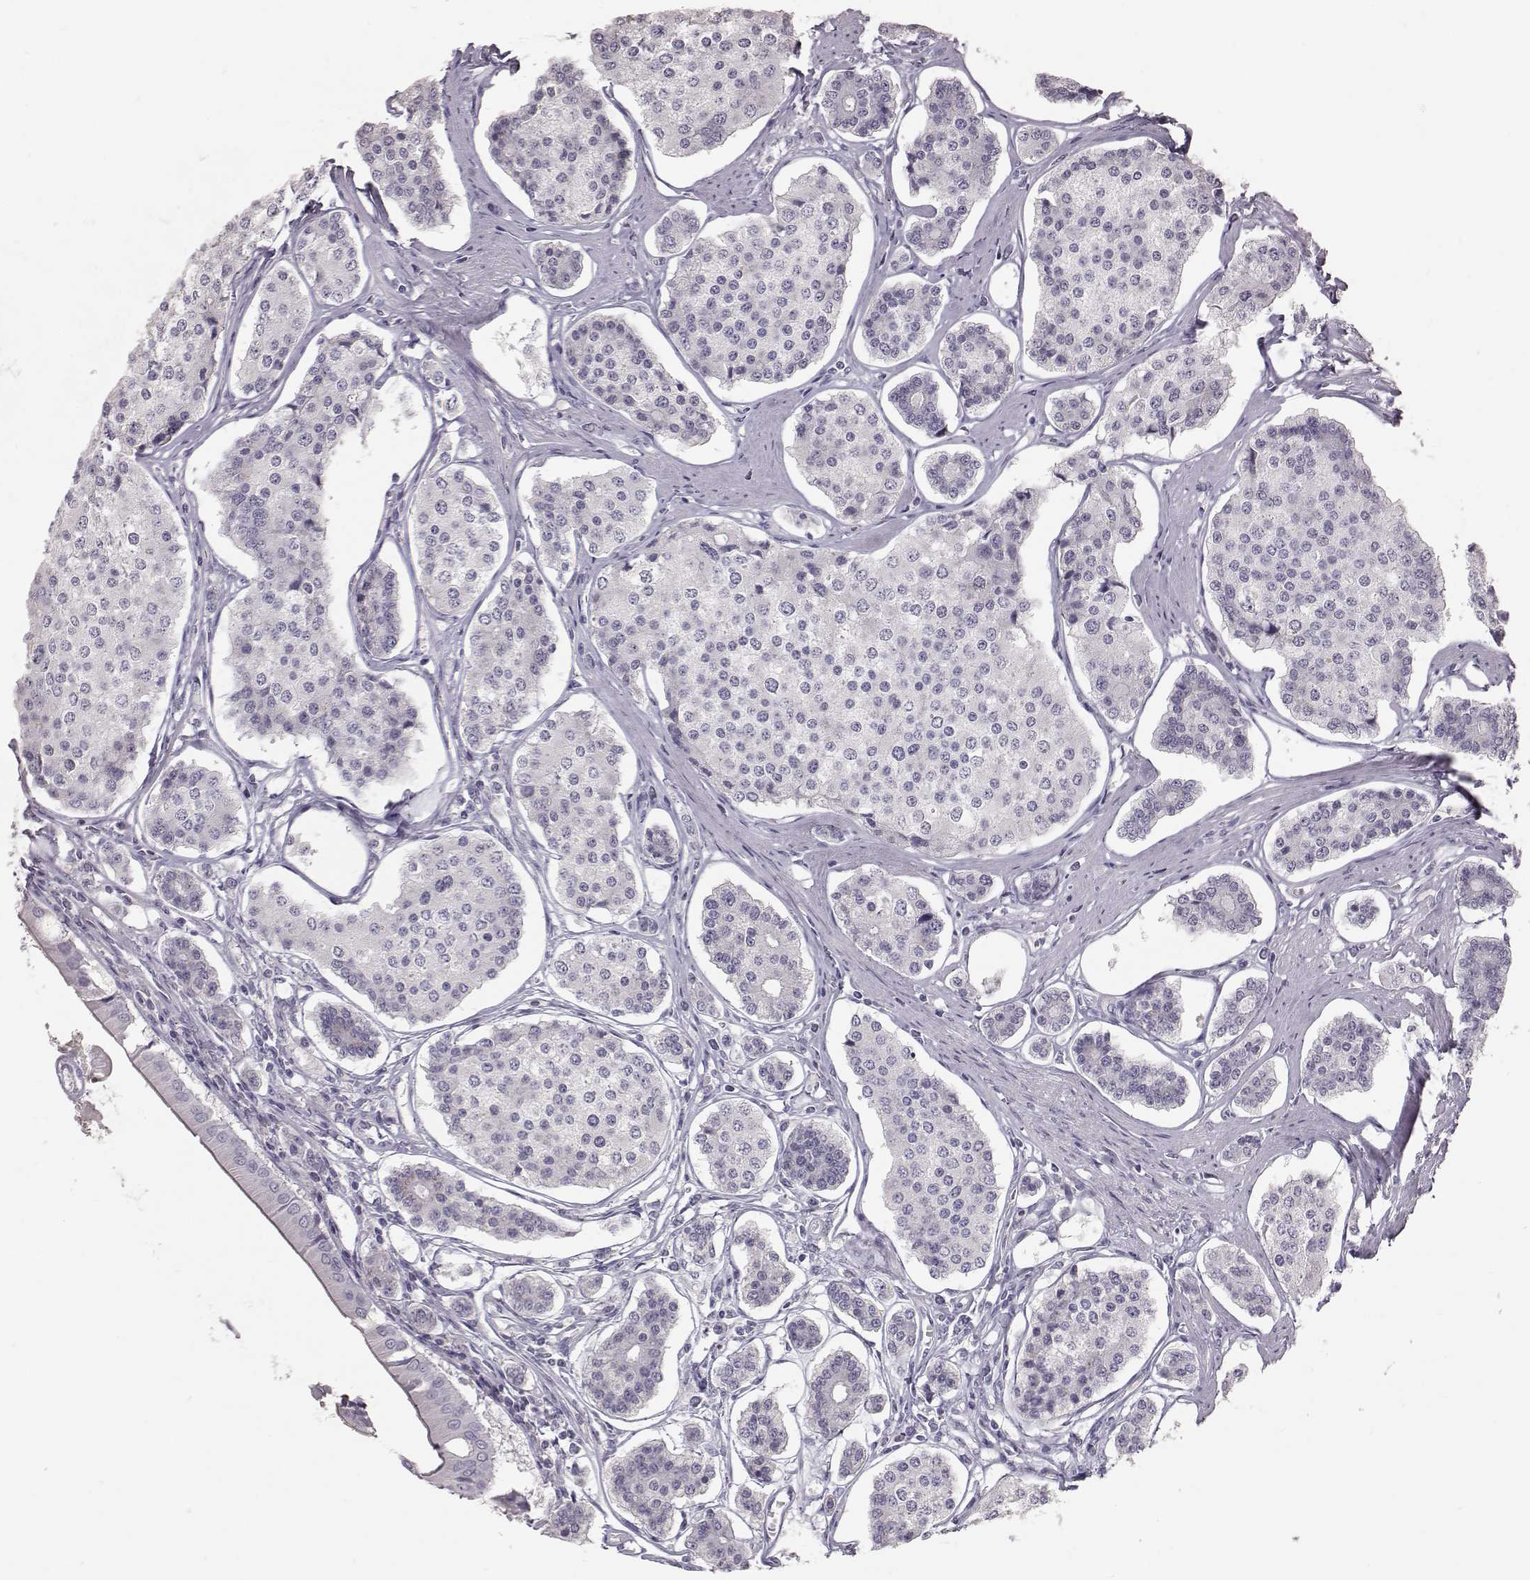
{"staining": {"intensity": "negative", "quantity": "none", "location": "none"}, "tissue": "carcinoid", "cell_type": "Tumor cells", "image_type": "cancer", "snomed": [{"axis": "morphology", "description": "Carcinoid, malignant, NOS"}, {"axis": "topography", "description": "Small intestine"}], "caption": "DAB immunohistochemical staining of human malignant carcinoid displays no significant expression in tumor cells.", "gene": "KRT33A", "patient": {"sex": "female", "age": 65}}